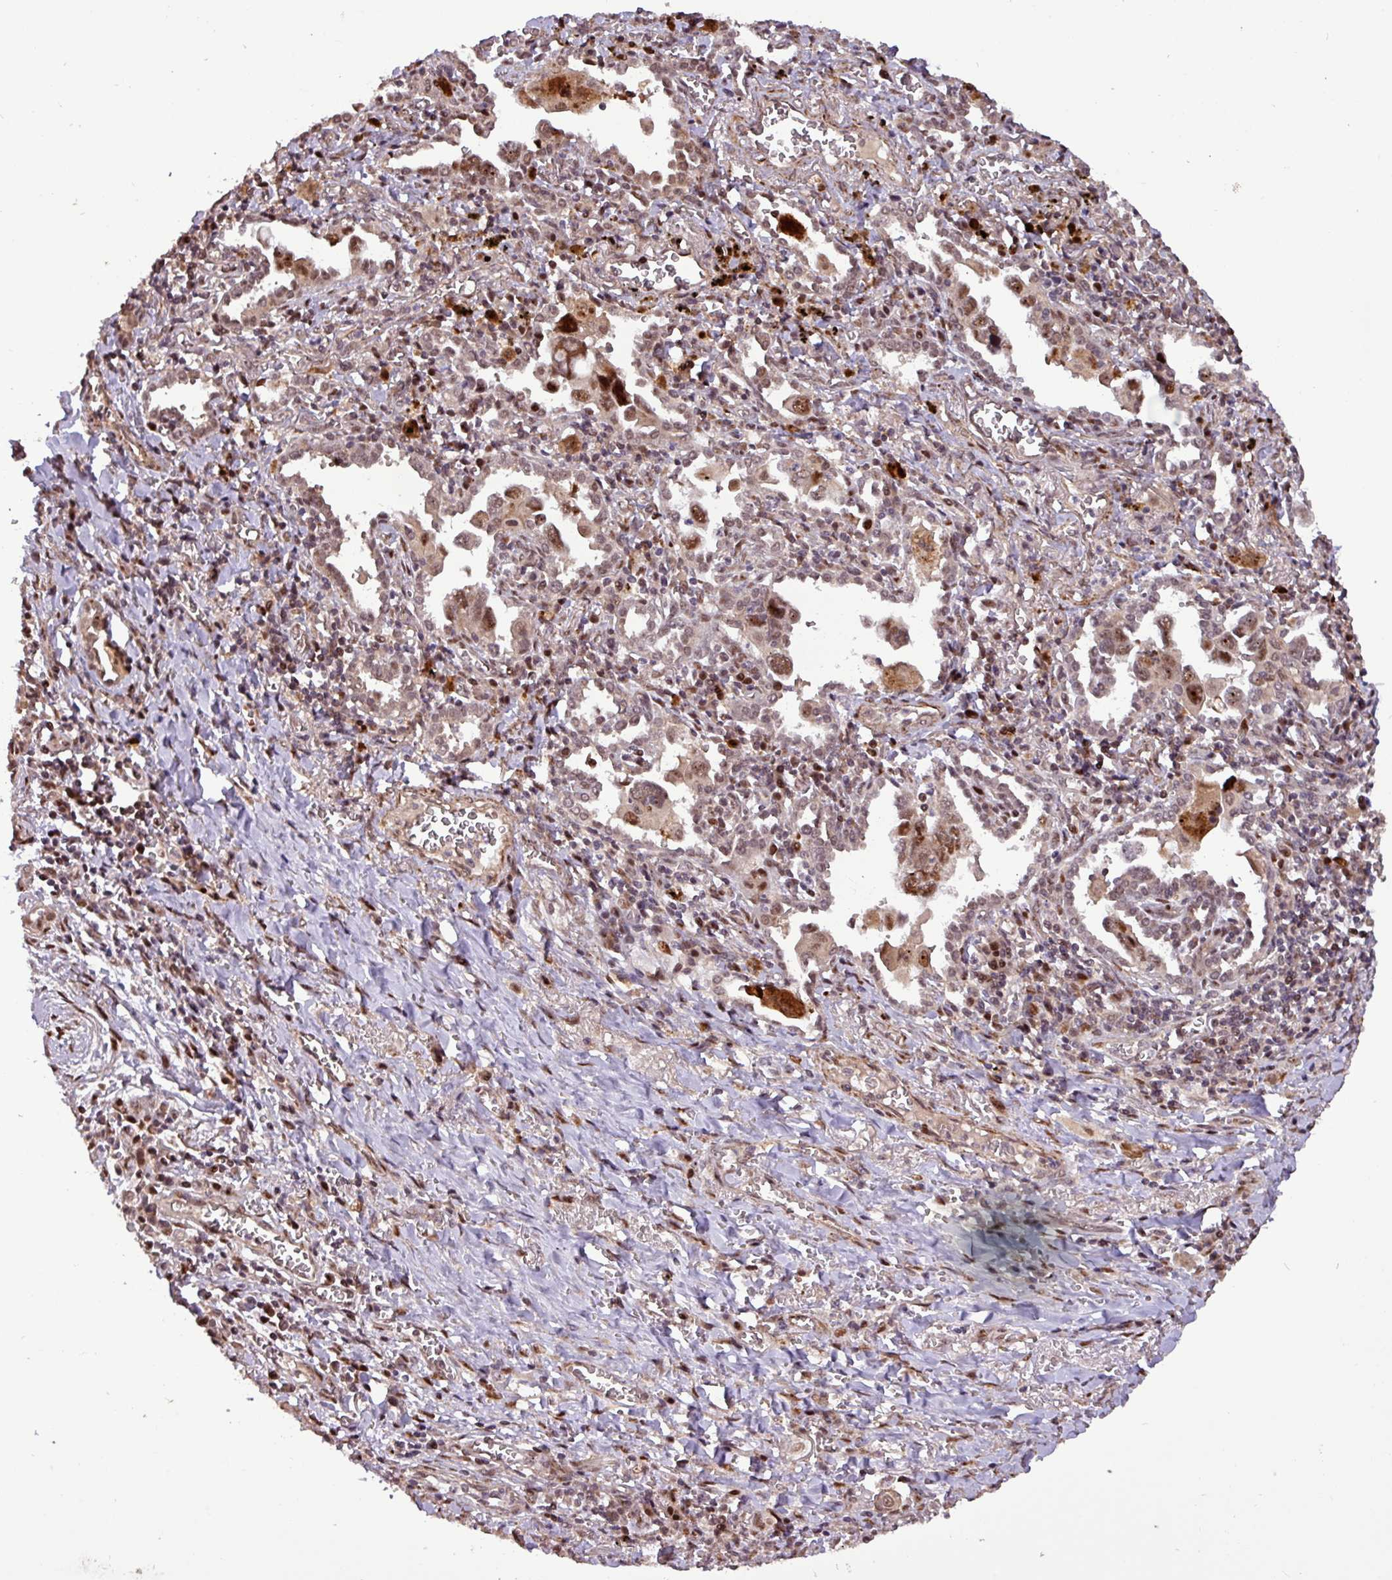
{"staining": {"intensity": "moderate", "quantity": ">75%", "location": "nuclear"}, "tissue": "lung cancer", "cell_type": "Tumor cells", "image_type": "cancer", "snomed": [{"axis": "morphology", "description": "Adenocarcinoma, NOS"}, {"axis": "topography", "description": "Lung"}], "caption": "This is an image of immunohistochemistry (IHC) staining of lung cancer (adenocarcinoma), which shows moderate staining in the nuclear of tumor cells.", "gene": "SLC22A24", "patient": {"sex": "male", "age": 76}}